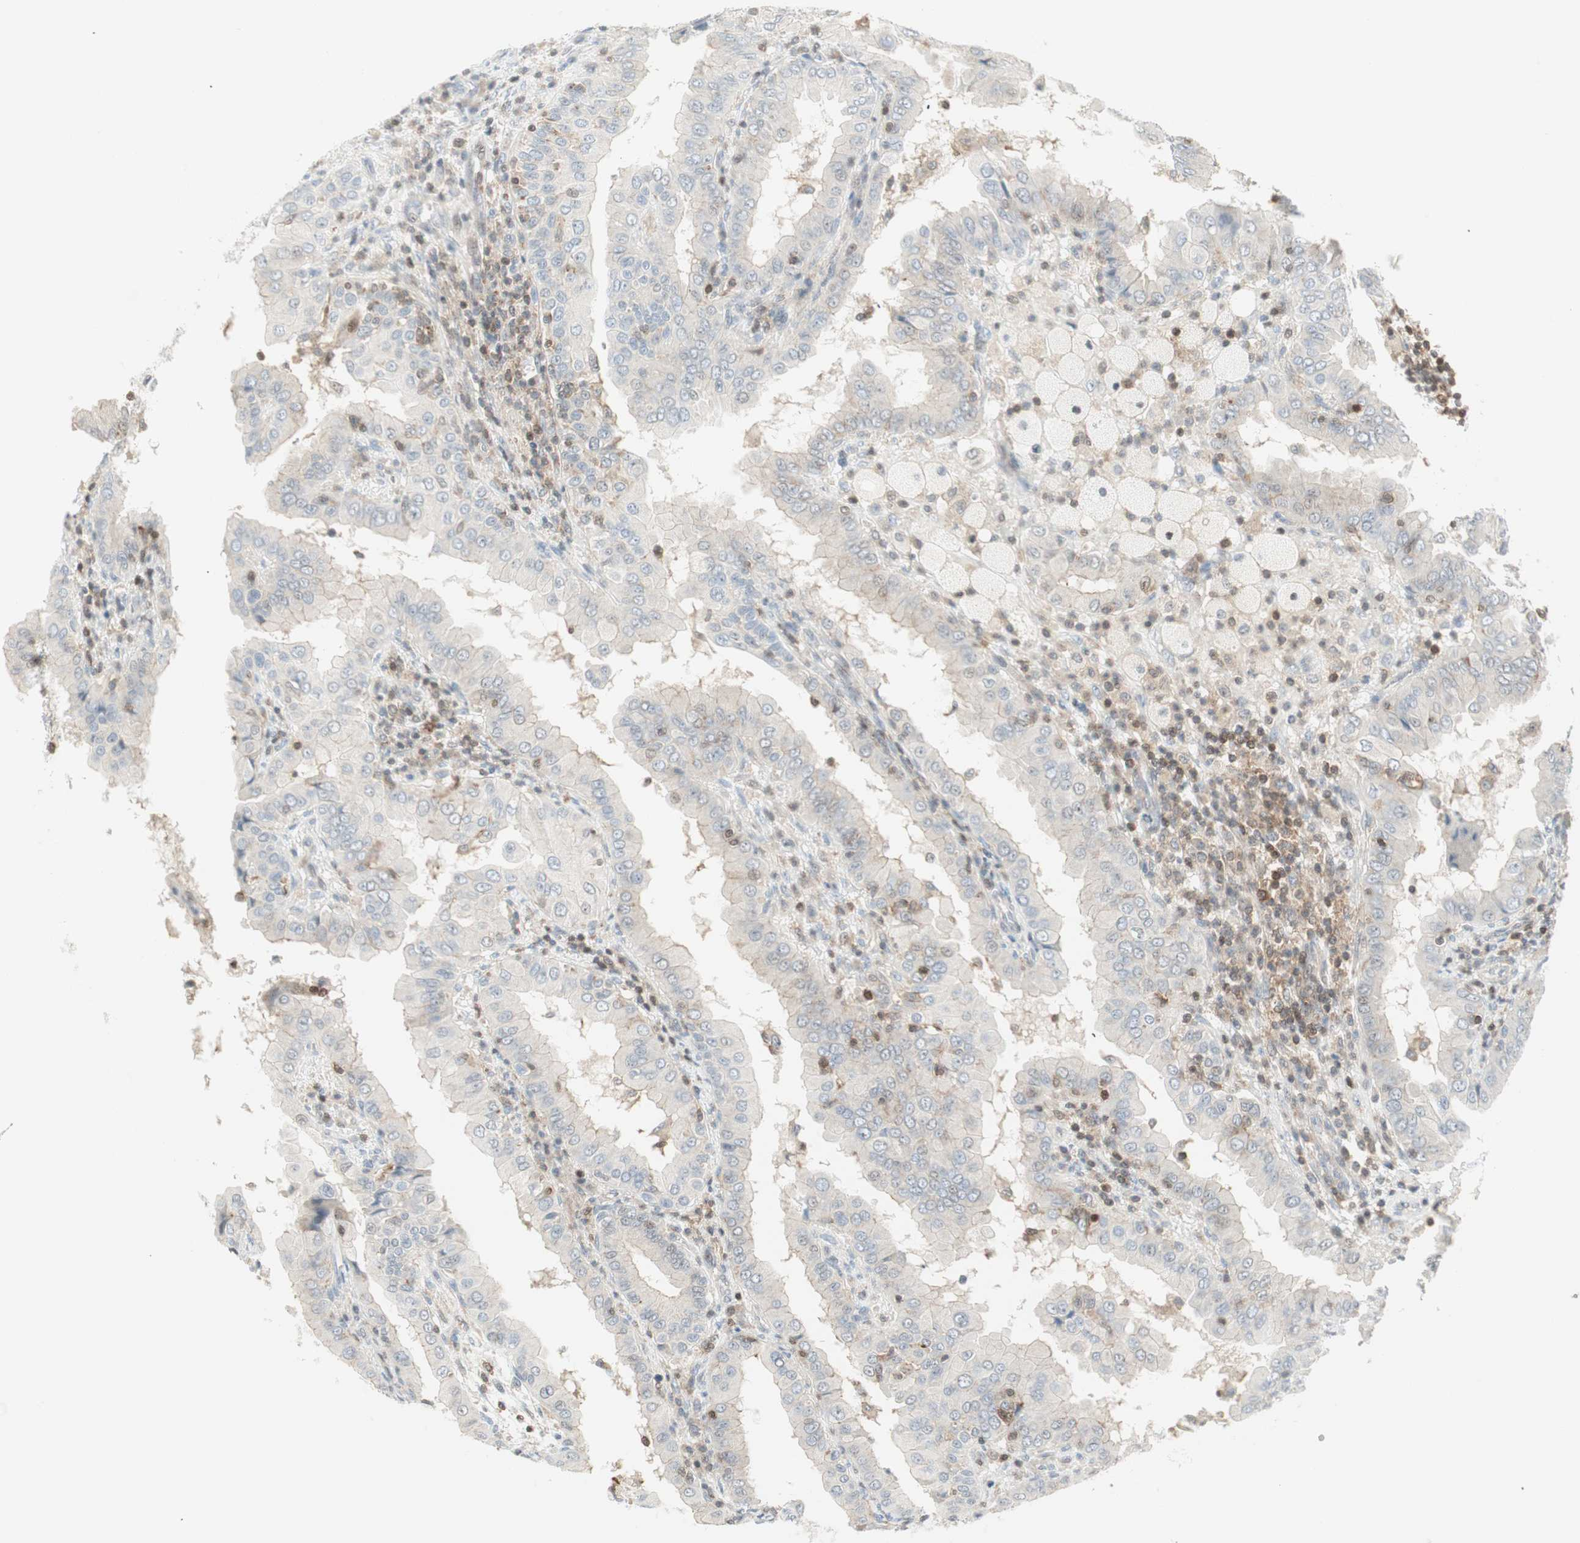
{"staining": {"intensity": "weak", "quantity": ">75%", "location": "cytoplasmic/membranous"}, "tissue": "thyroid cancer", "cell_type": "Tumor cells", "image_type": "cancer", "snomed": [{"axis": "morphology", "description": "Papillary adenocarcinoma, NOS"}, {"axis": "topography", "description": "Thyroid gland"}], "caption": "High-power microscopy captured an immunohistochemistry histopathology image of thyroid cancer (papillary adenocarcinoma), revealing weak cytoplasmic/membranous staining in about >75% of tumor cells.", "gene": "PPP1CA", "patient": {"sex": "male", "age": 33}}